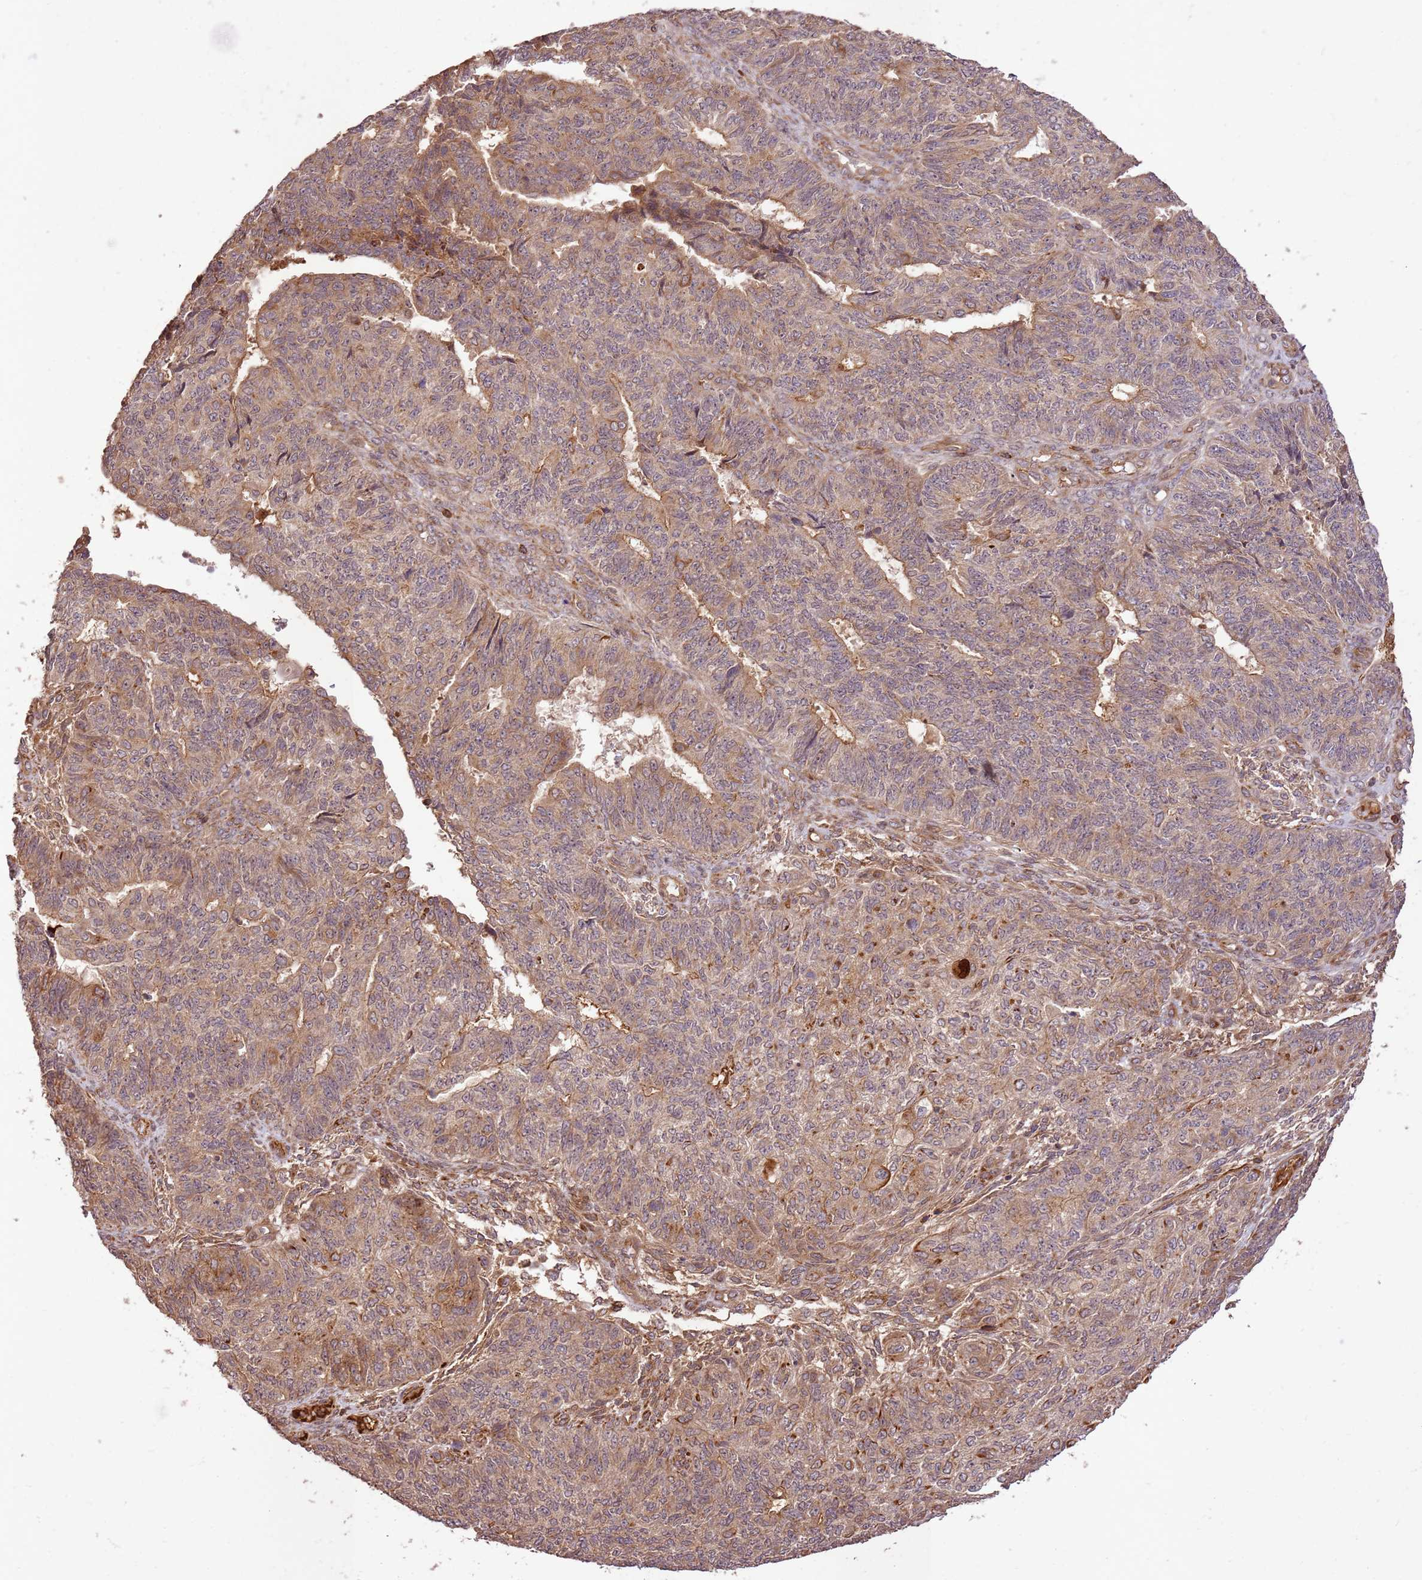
{"staining": {"intensity": "weak", "quantity": "25%-75%", "location": "cytoplasmic/membranous"}, "tissue": "endometrial cancer", "cell_type": "Tumor cells", "image_type": "cancer", "snomed": [{"axis": "morphology", "description": "Adenocarcinoma, NOS"}, {"axis": "topography", "description": "Endometrium"}], "caption": "DAB immunohistochemical staining of human endometrial cancer (adenocarcinoma) reveals weak cytoplasmic/membranous protein staining in about 25%-75% of tumor cells.", "gene": "KATNAL2", "patient": {"sex": "female", "age": 32}}